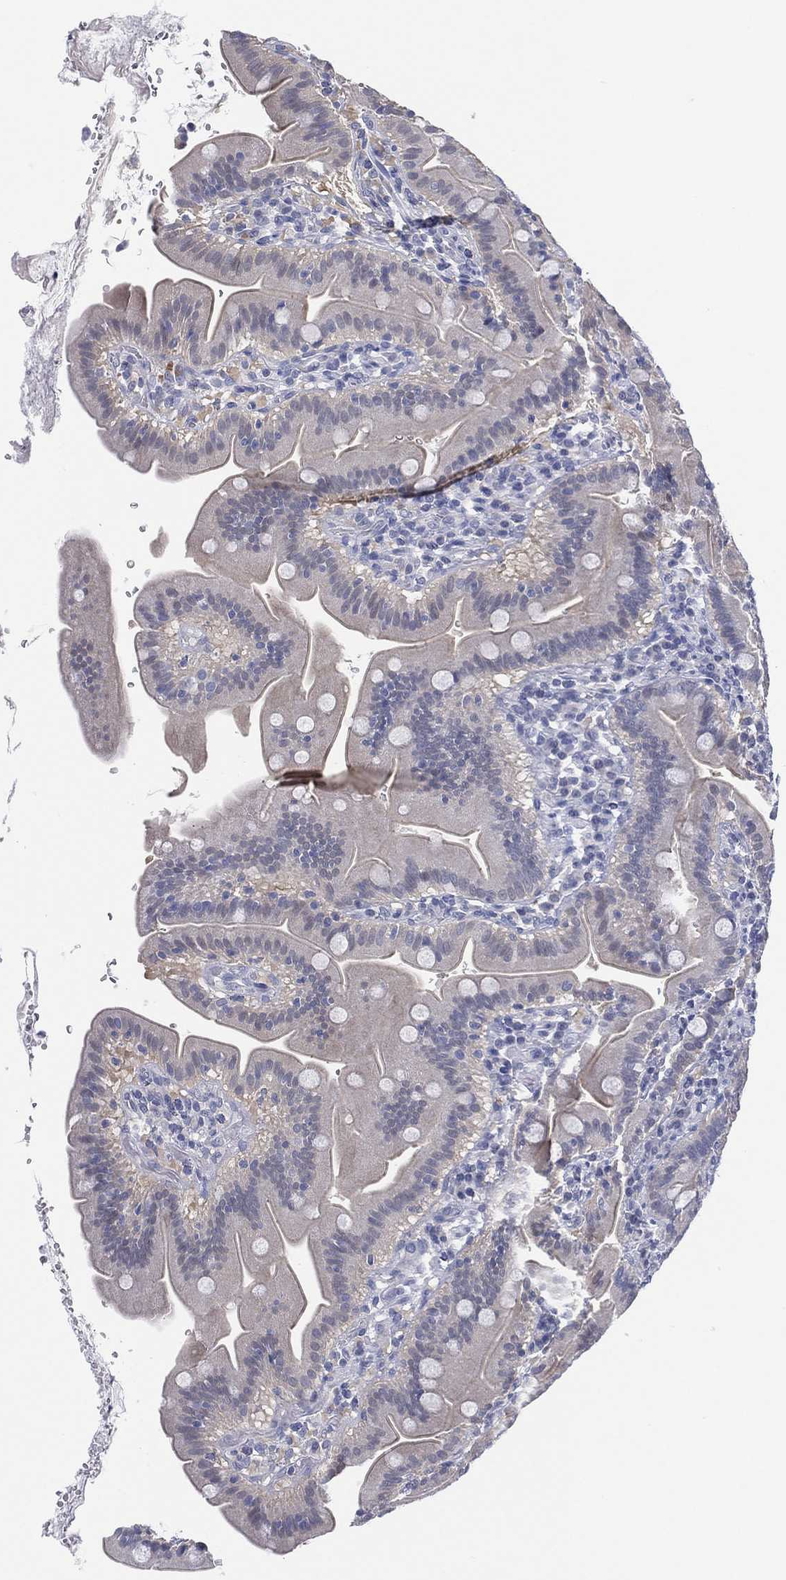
{"staining": {"intensity": "negative", "quantity": "none", "location": "none"}, "tissue": "small intestine", "cell_type": "Glandular cells", "image_type": "normal", "snomed": [{"axis": "morphology", "description": "Normal tissue, NOS"}, {"axis": "topography", "description": "Small intestine"}], "caption": "An immunohistochemistry (IHC) histopathology image of normal small intestine is shown. There is no staining in glandular cells of small intestine. (Brightfield microscopy of DAB immunohistochemistry (IHC) at high magnification).", "gene": "C5orf46", "patient": {"sex": "male", "age": 26}}